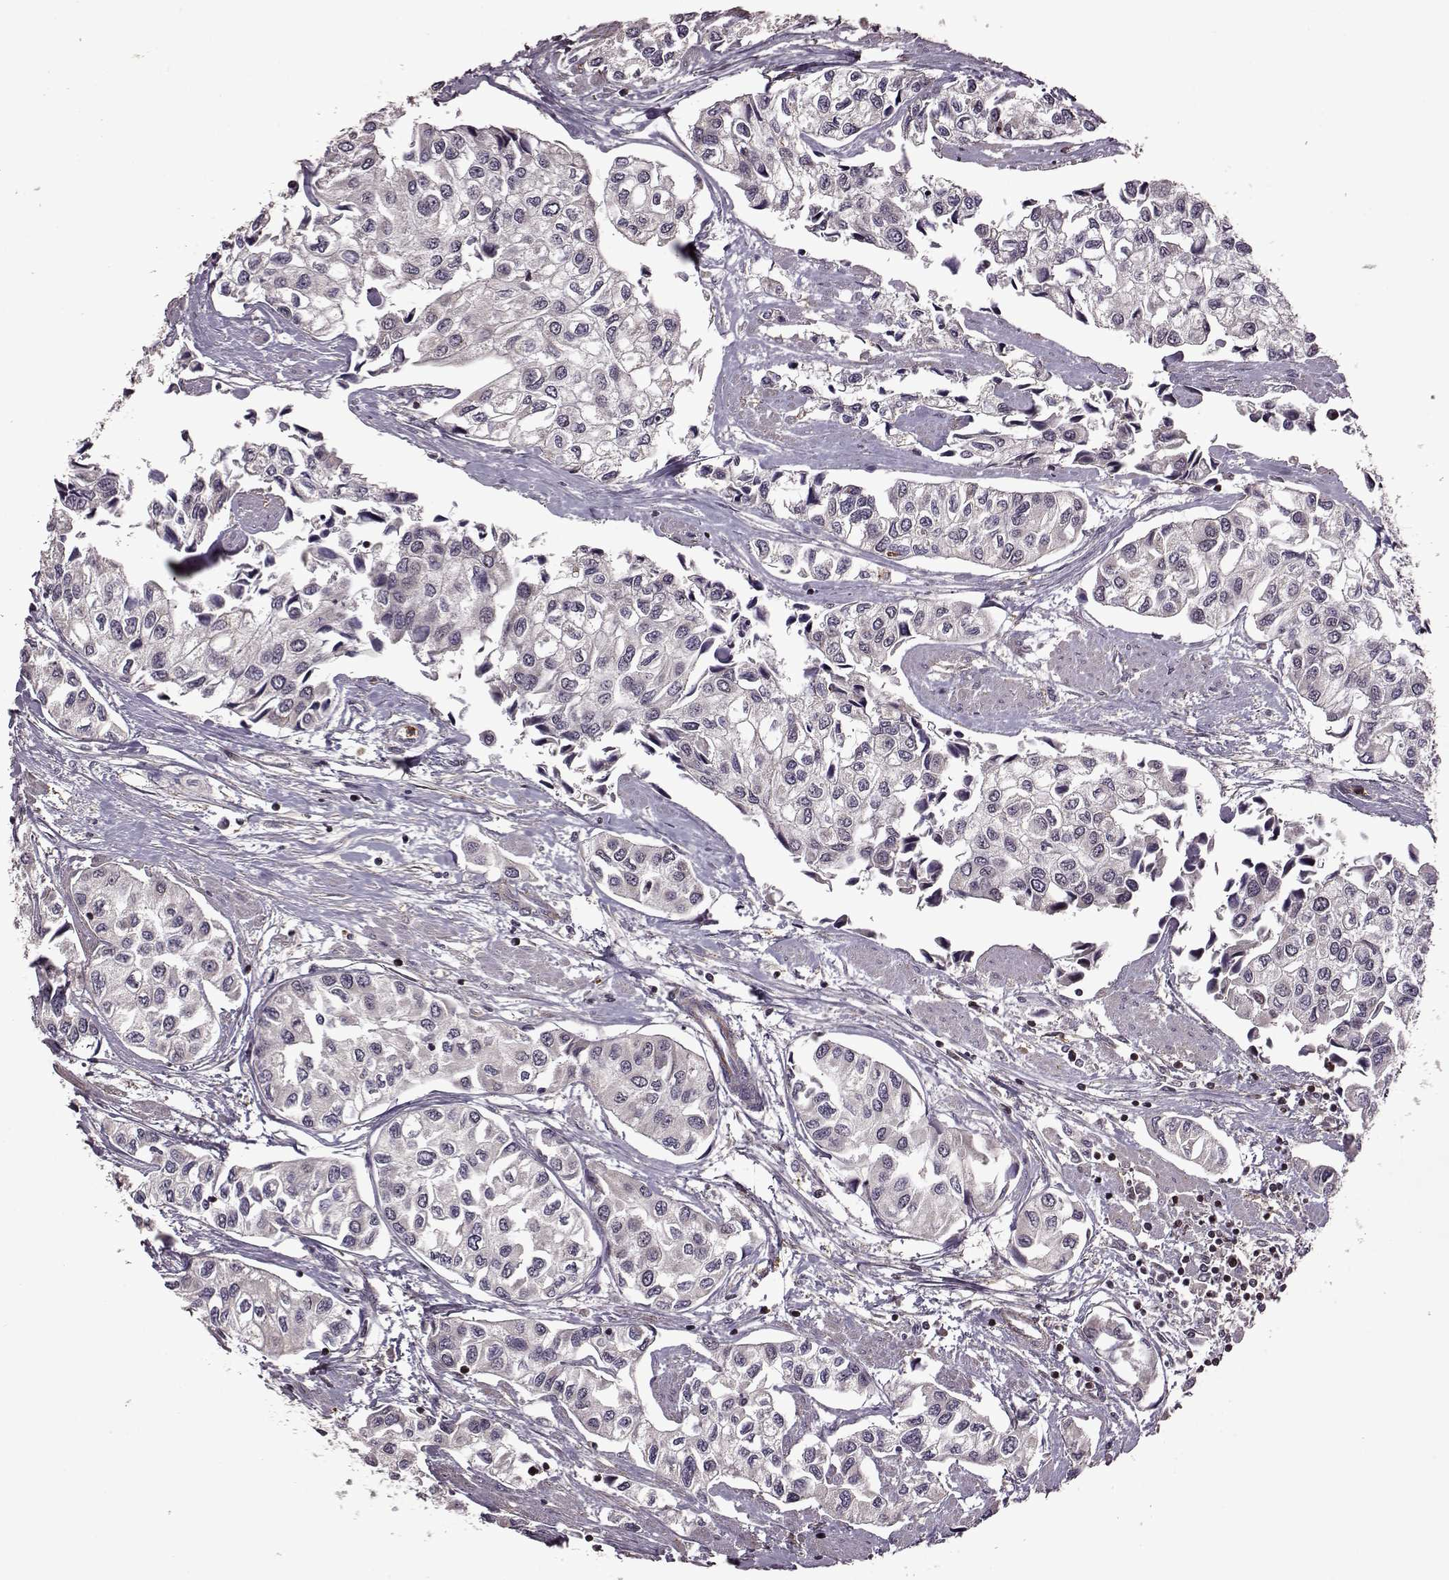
{"staining": {"intensity": "negative", "quantity": "none", "location": "none"}, "tissue": "urothelial cancer", "cell_type": "Tumor cells", "image_type": "cancer", "snomed": [{"axis": "morphology", "description": "Urothelial carcinoma, High grade"}, {"axis": "topography", "description": "Urinary bladder"}], "caption": "Immunohistochemical staining of human urothelial cancer displays no significant expression in tumor cells.", "gene": "TRMU", "patient": {"sex": "male", "age": 73}}